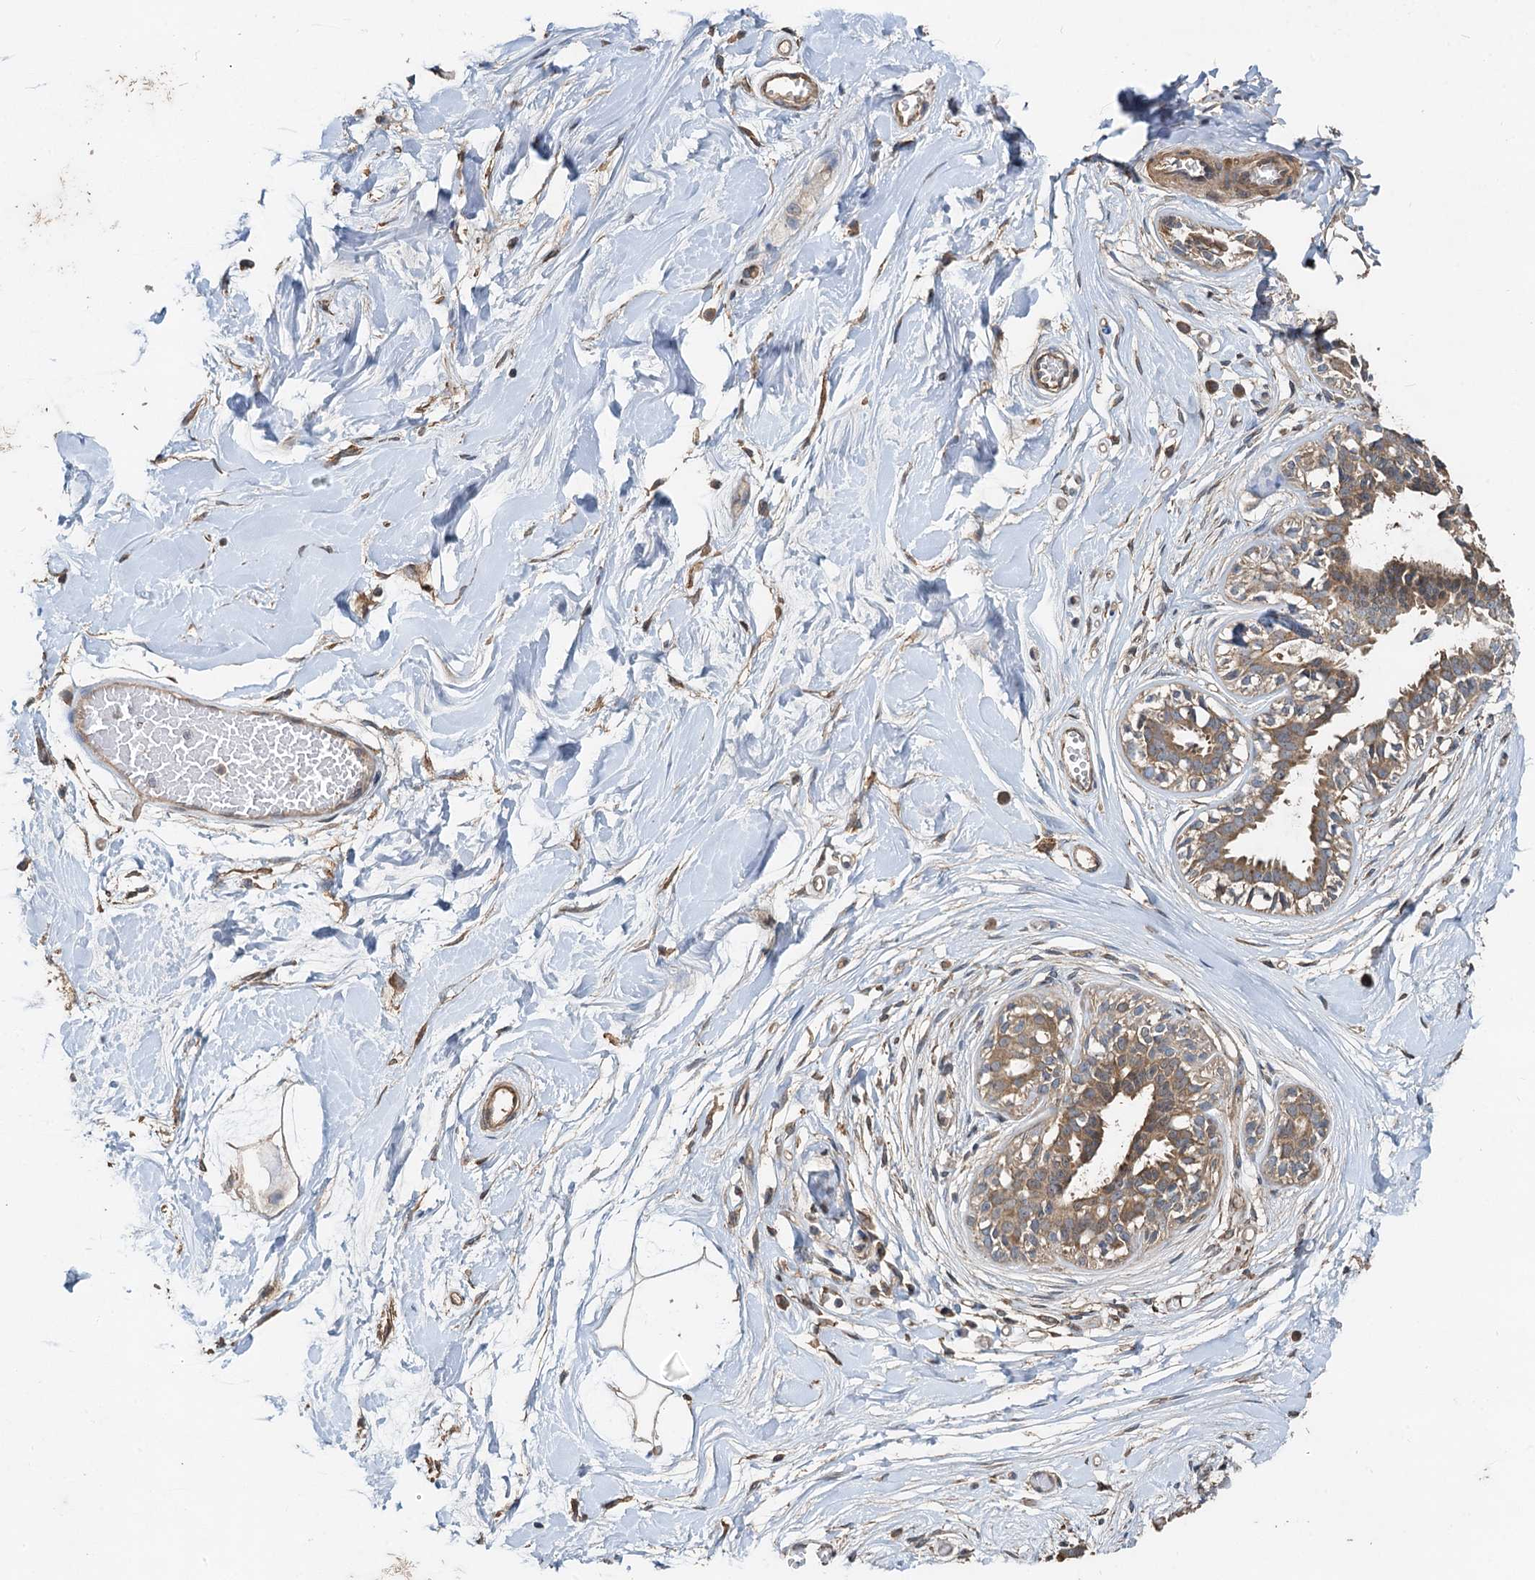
{"staining": {"intensity": "weak", "quantity": ">75%", "location": "cytoplasmic/membranous"}, "tissue": "breast", "cell_type": "Adipocytes", "image_type": "normal", "snomed": [{"axis": "morphology", "description": "Normal tissue, NOS"}, {"axis": "topography", "description": "Breast"}], "caption": "High-magnification brightfield microscopy of normal breast stained with DAB (3,3'-diaminobenzidine) (brown) and counterstained with hematoxylin (blue). adipocytes exhibit weak cytoplasmic/membranous positivity is present in approximately>75% of cells.", "gene": "HYI", "patient": {"sex": "female", "age": 45}}